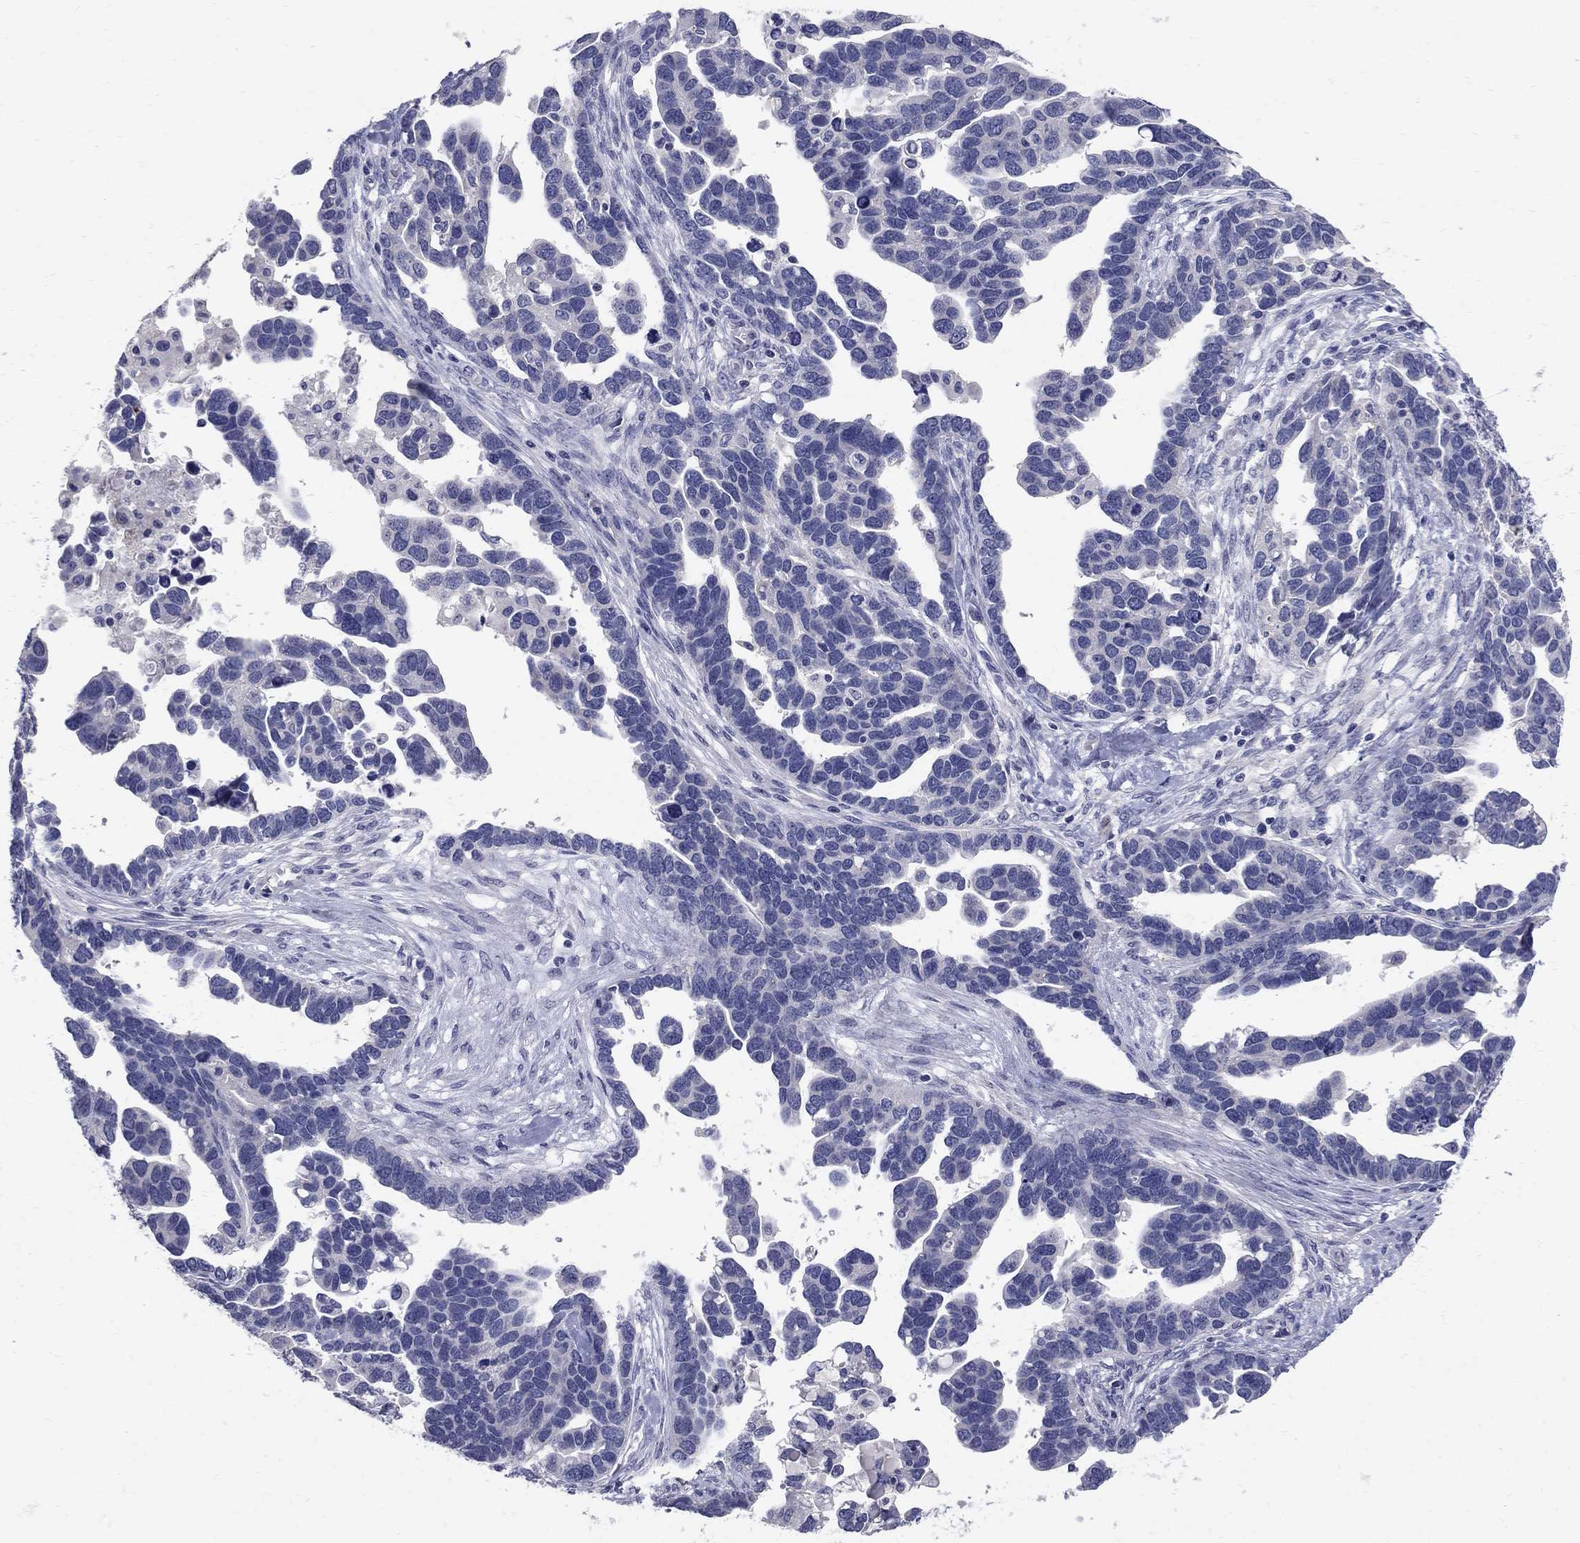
{"staining": {"intensity": "negative", "quantity": "none", "location": "none"}, "tissue": "ovarian cancer", "cell_type": "Tumor cells", "image_type": "cancer", "snomed": [{"axis": "morphology", "description": "Cystadenocarcinoma, serous, NOS"}, {"axis": "topography", "description": "Ovary"}], "caption": "This photomicrograph is of serous cystadenocarcinoma (ovarian) stained with immunohistochemistry to label a protein in brown with the nuclei are counter-stained blue. There is no expression in tumor cells. The staining is performed using DAB brown chromogen with nuclei counter-stained in using hematoxylin.", "gene": "TP53TG5", "patient": {"sex": "female", "age": 54}}